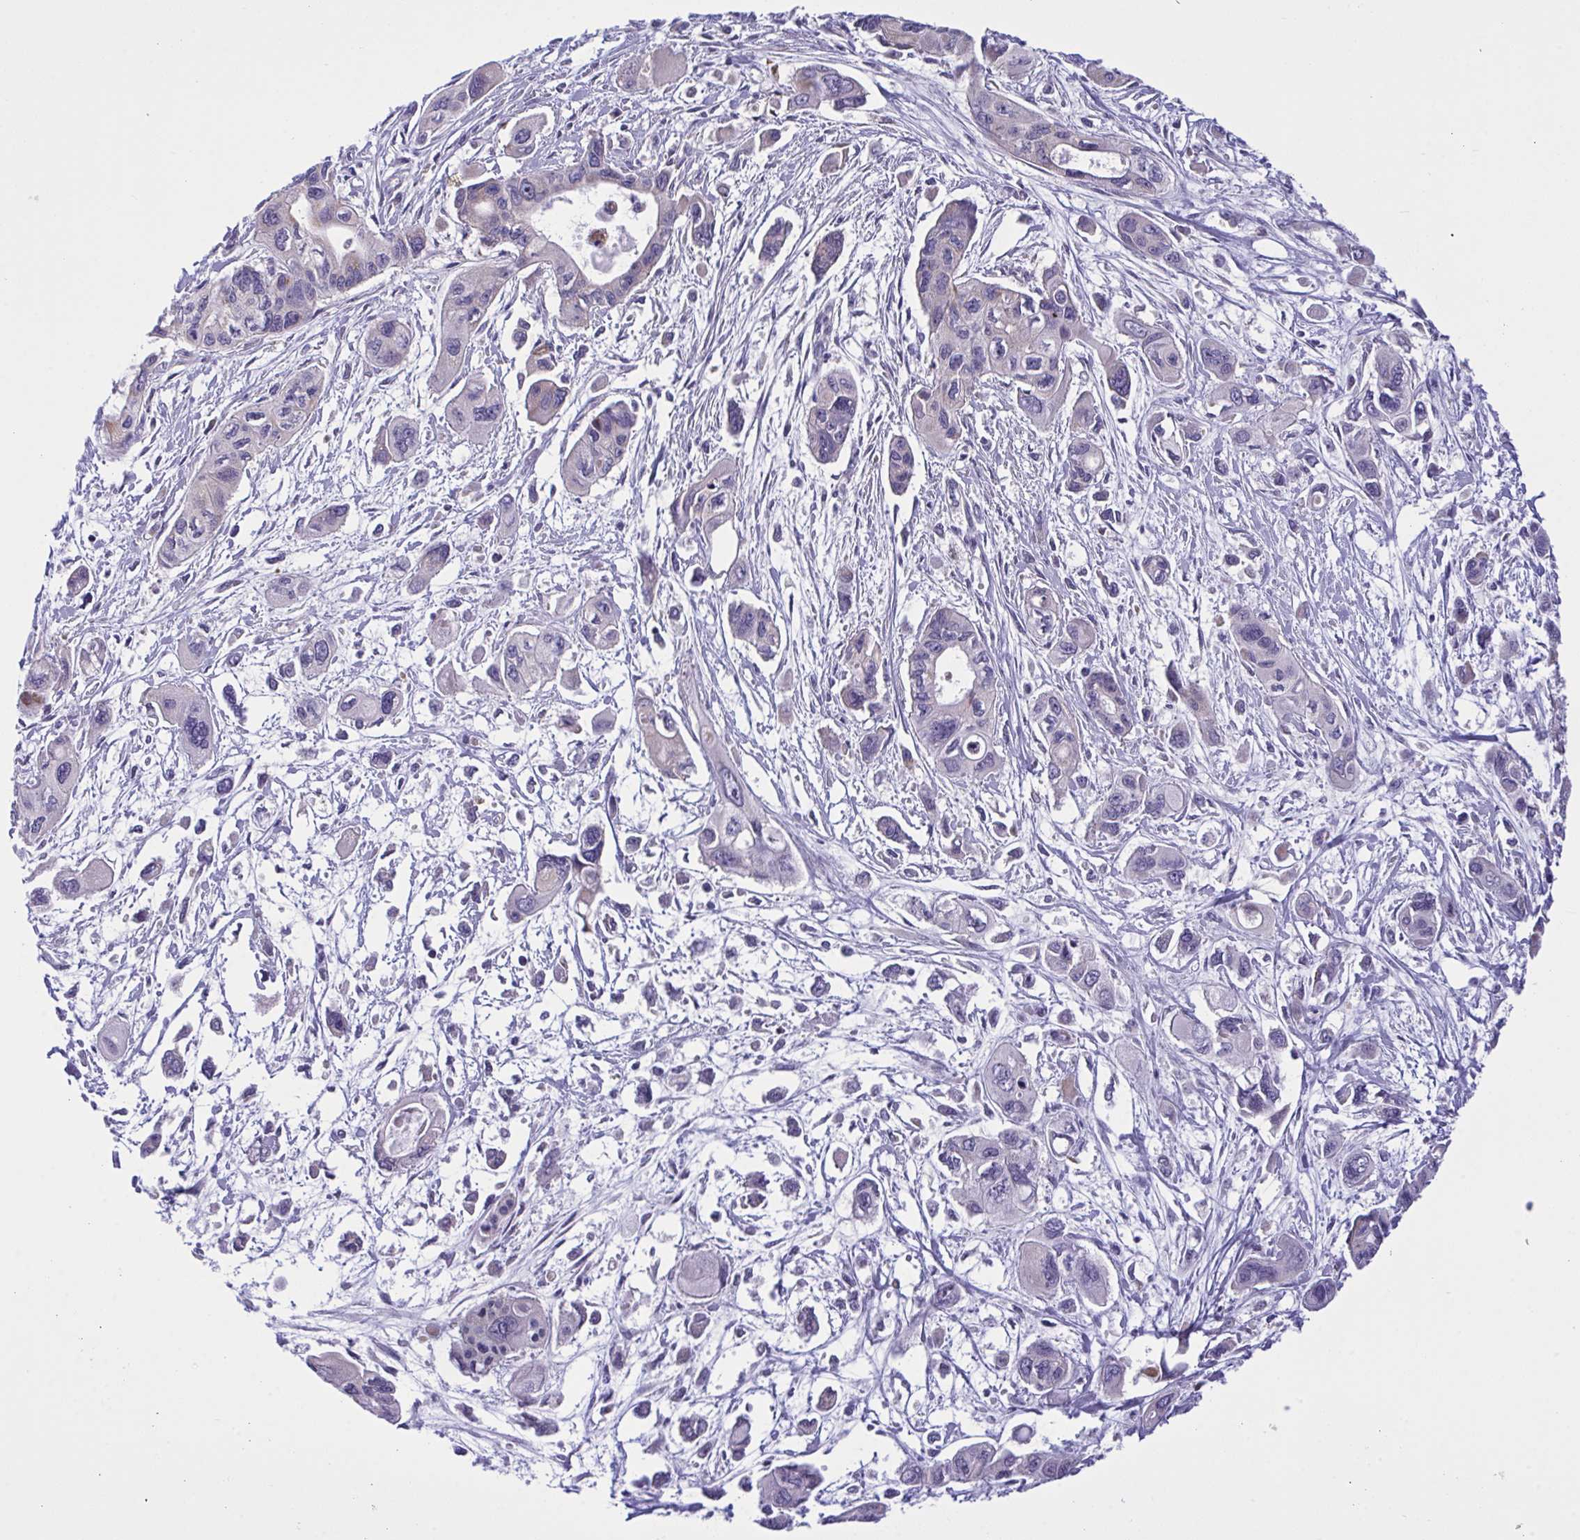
{"staining": {"intensity": "negative", "quantity": "none", "location": "none"}, "tissue": "pancreatic cancer", "cell_type": "Tumor cells", "image_type": "cancer", "snomed": [{"axis": "morphology", "description": "Adenocarcinoma, NOS"}, {"axis": "topography", "description": "Pancreas"}], "caption": "Image shows no significant protein positivity in tumor cells of pancreatic cancer. The staining was performed using DAB (3,3'-diaminobenzidine) to visualize the protein expression in brown, while the nuclei were stained in blue with hematoxylin (Magnification: 20x).", "gene": "WDR97", "patient": {"sex": "female", "age": 47}}